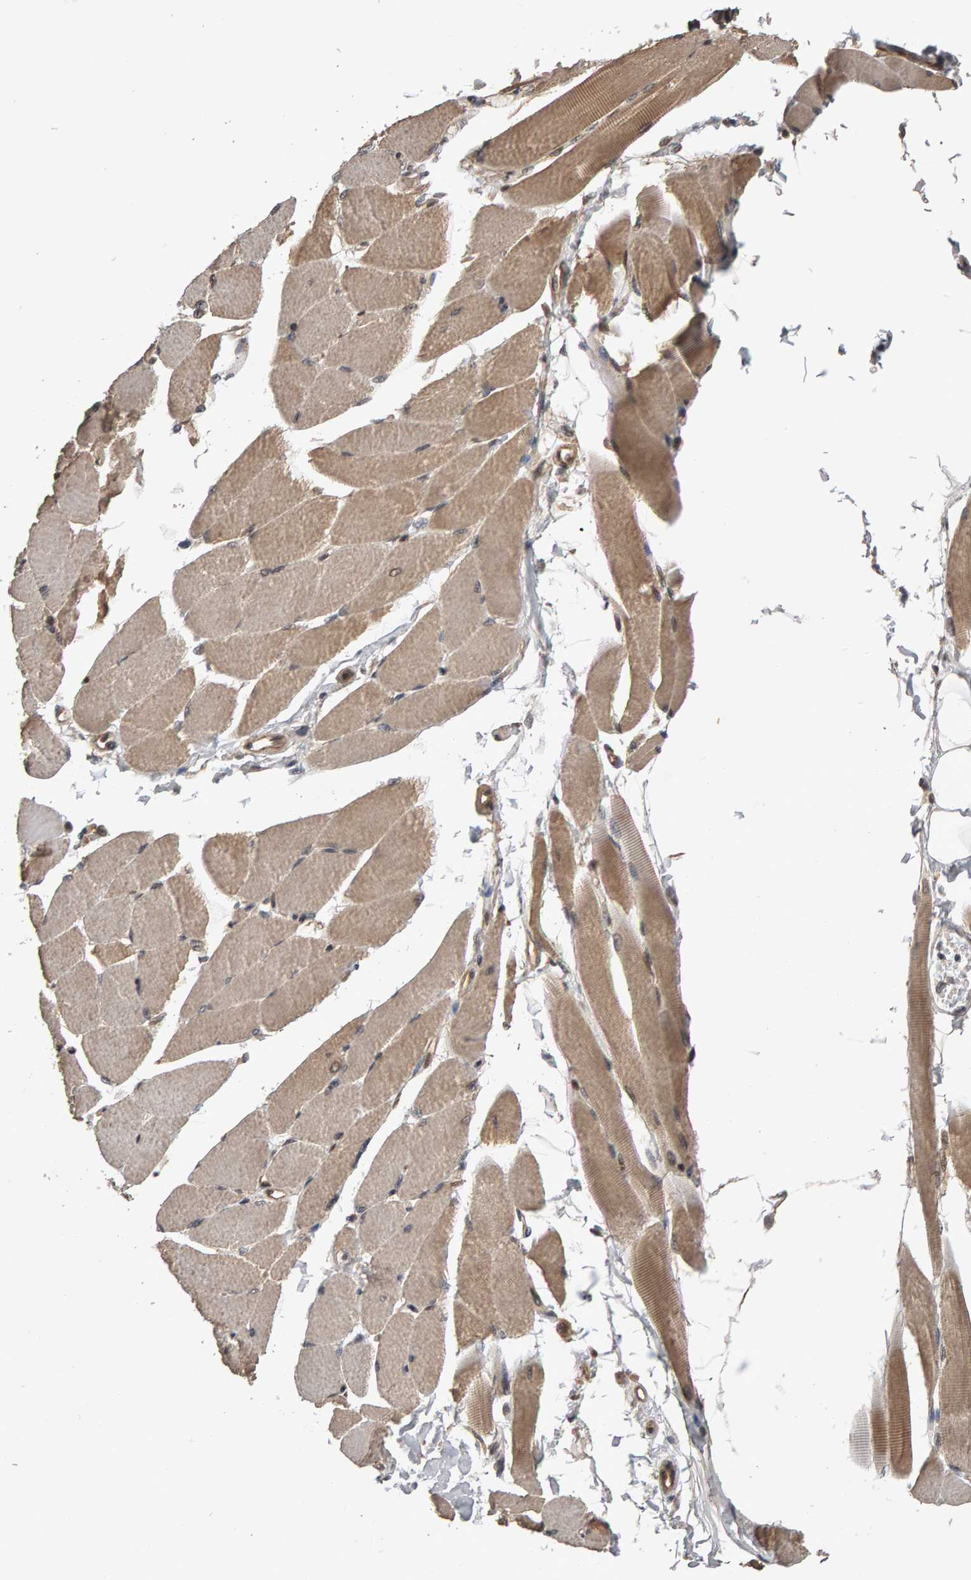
{"staining": {"intensity": "moderate", "quantity": ">75%", "location": "cytoplasmic/membranous"}, "tissue": "skeletal muscle", "cell_type": "Myocytes", "image_type": "normal", "snomed": [{"axis": "morphology", "description": "Normal tissue, NOS"}, {"axis": "topography", "description": "Skeletal muscle"}, {"axis": "topography", "description": "Peripheral nerve tissue"}], "caption": "Protein staining displays moderate cytoplasmic/membranous positivity in about >75% of myocytes in unremarkable skeletal muscle.", "gene": "SCRIB", "patient": {"sex": "female", "age": 84}}